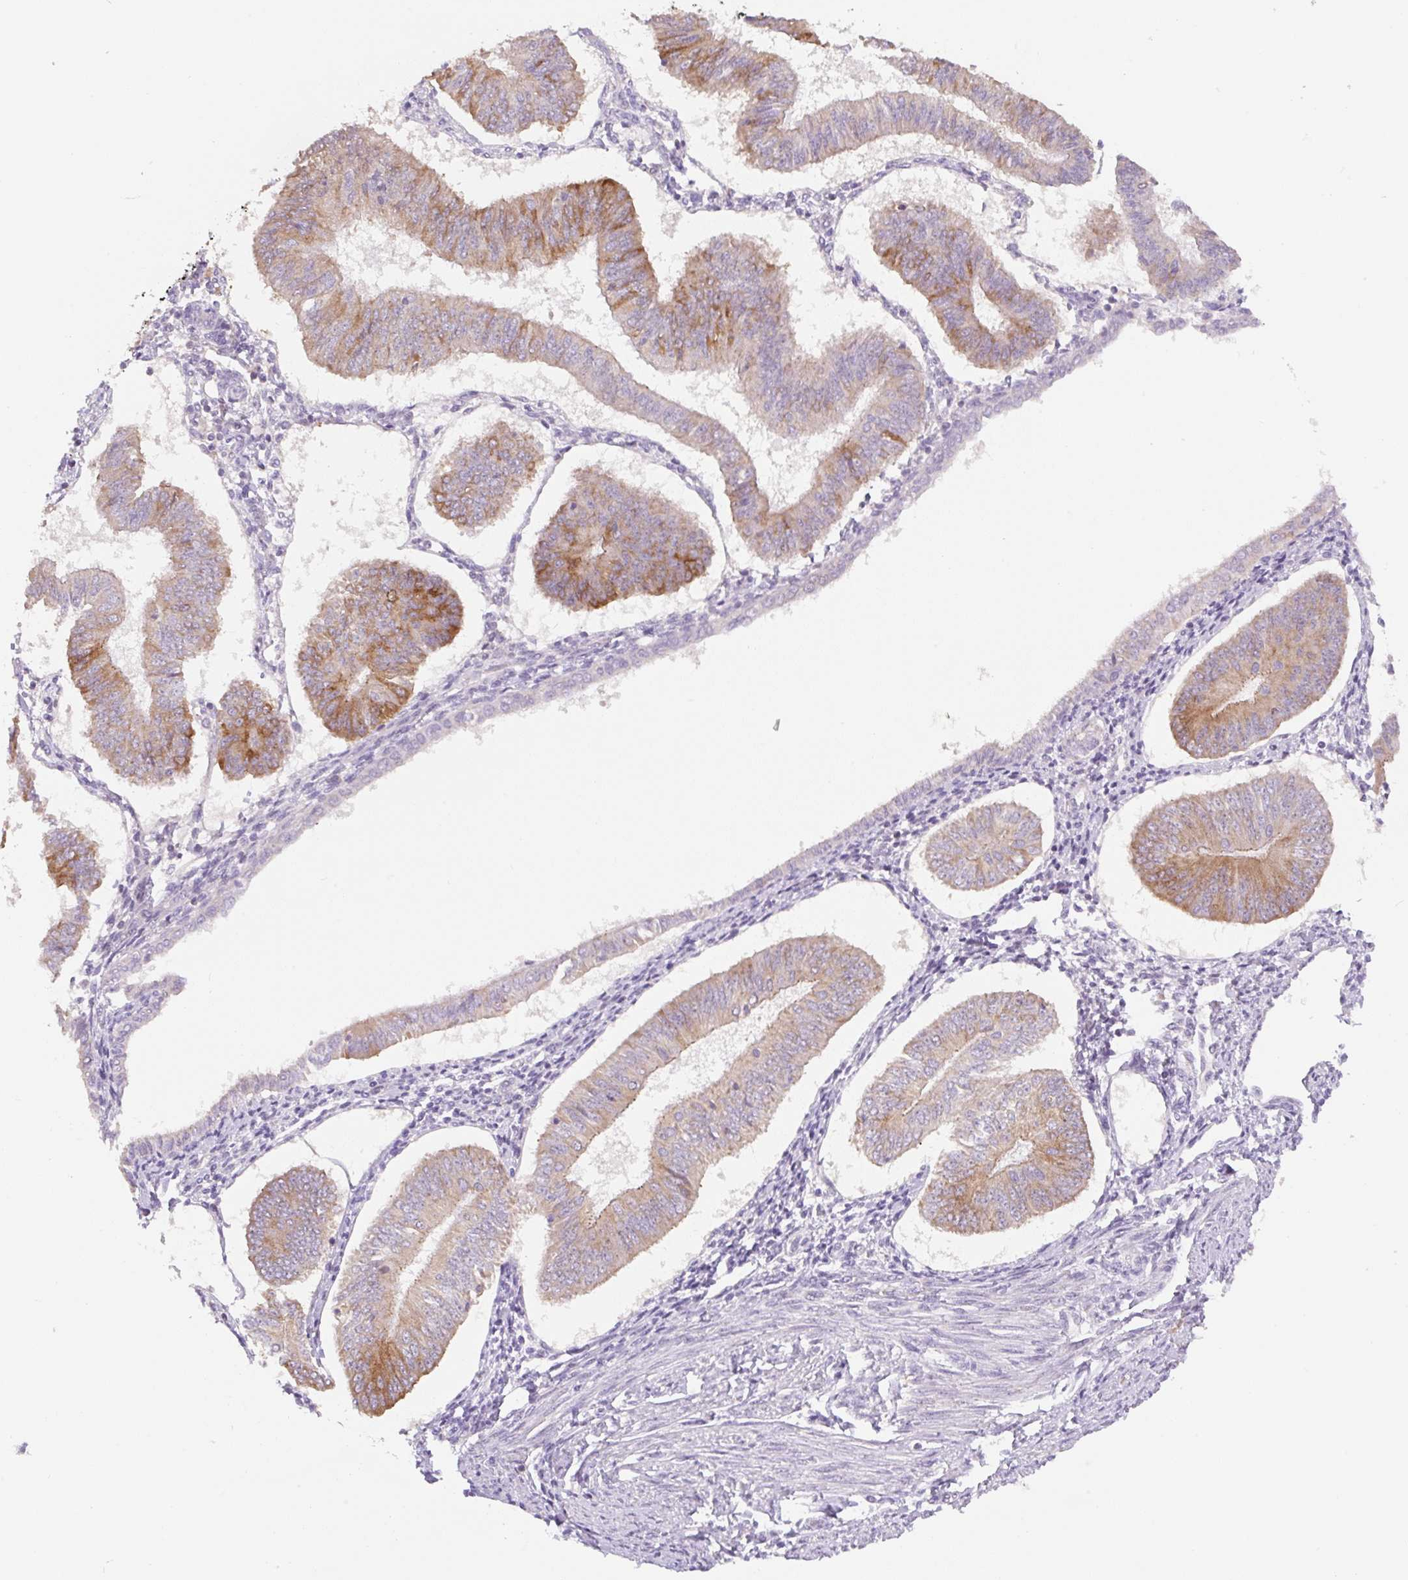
{"staining": {"intensity": "strong", "quantity": "25%-75%", "location": "cytoplasmic/membranous"}, "tissue": "endometrial cancer", "cell_type": "Tumor cells", "image_type": "cancer", "snomed": [{"axis": "morphology", "description": "Adenocarcinoma, NOS"}, {"axis": "topography", "description": "Endometrium"}], "caption": "Endometrial cancer was stained to show a protein in brown. There is high levels of strong cytoplasmic/membranous expression in about 25%-75% of tumor cells.", "gene": "MIA2", "patient": {"sex": "female", "age": 58}}